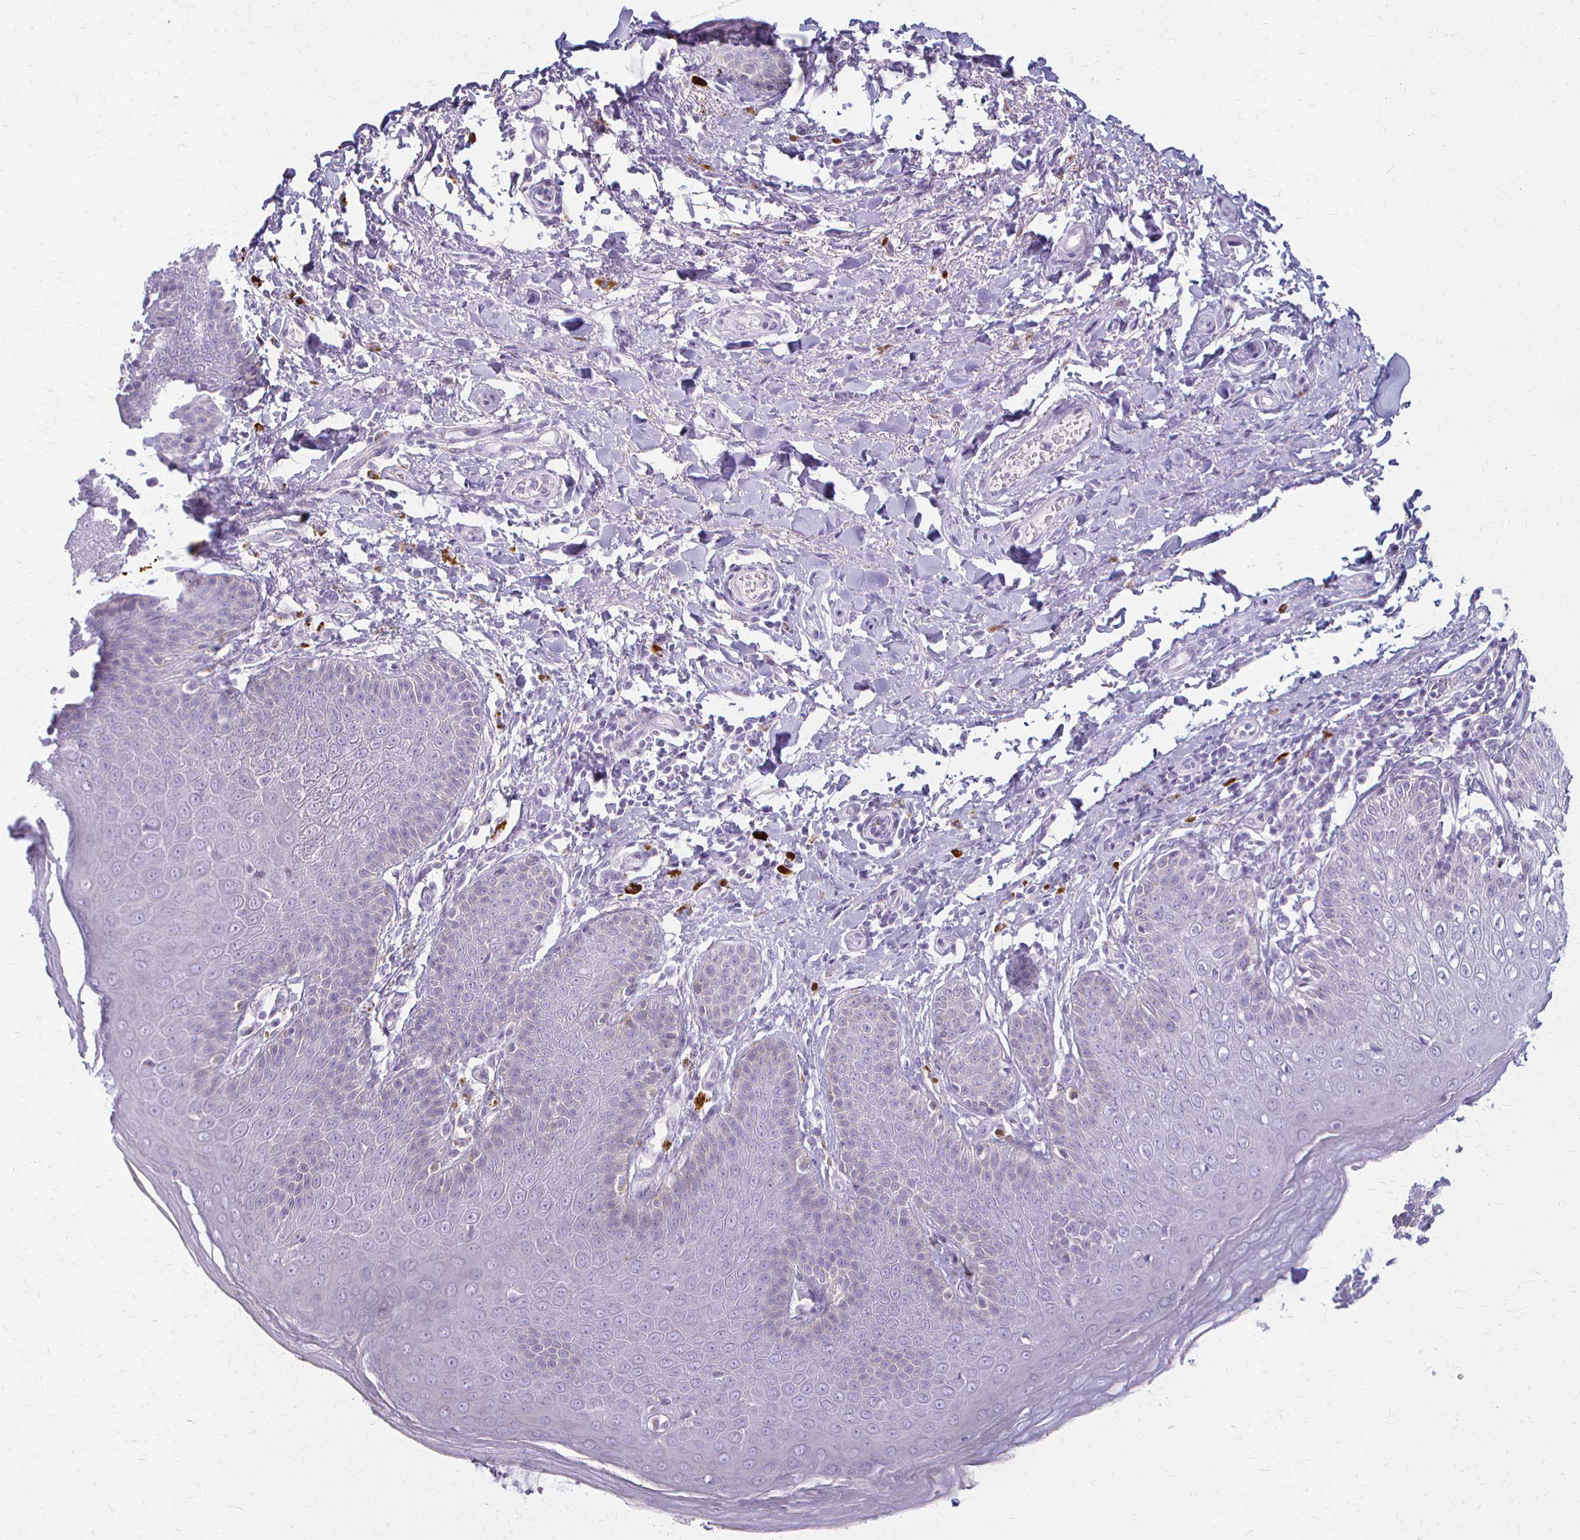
{"staining": {"intensity": "negative", "quantity": "none", "location": "none"}, "tissue": "skin", "cell_type": "Epidermal cells", "image_type": "normal", "snomed": [{"axis": "morphology", "description": "Normal tissue, NOS"}, {"axis": "topography", "description": "Peripheral nerve tissue"}], "caption": "Image shows no protein staining in epidermal cells of benign skin.", "gene": "ACP5", "patient": {"sex": "male", "age": 51}}